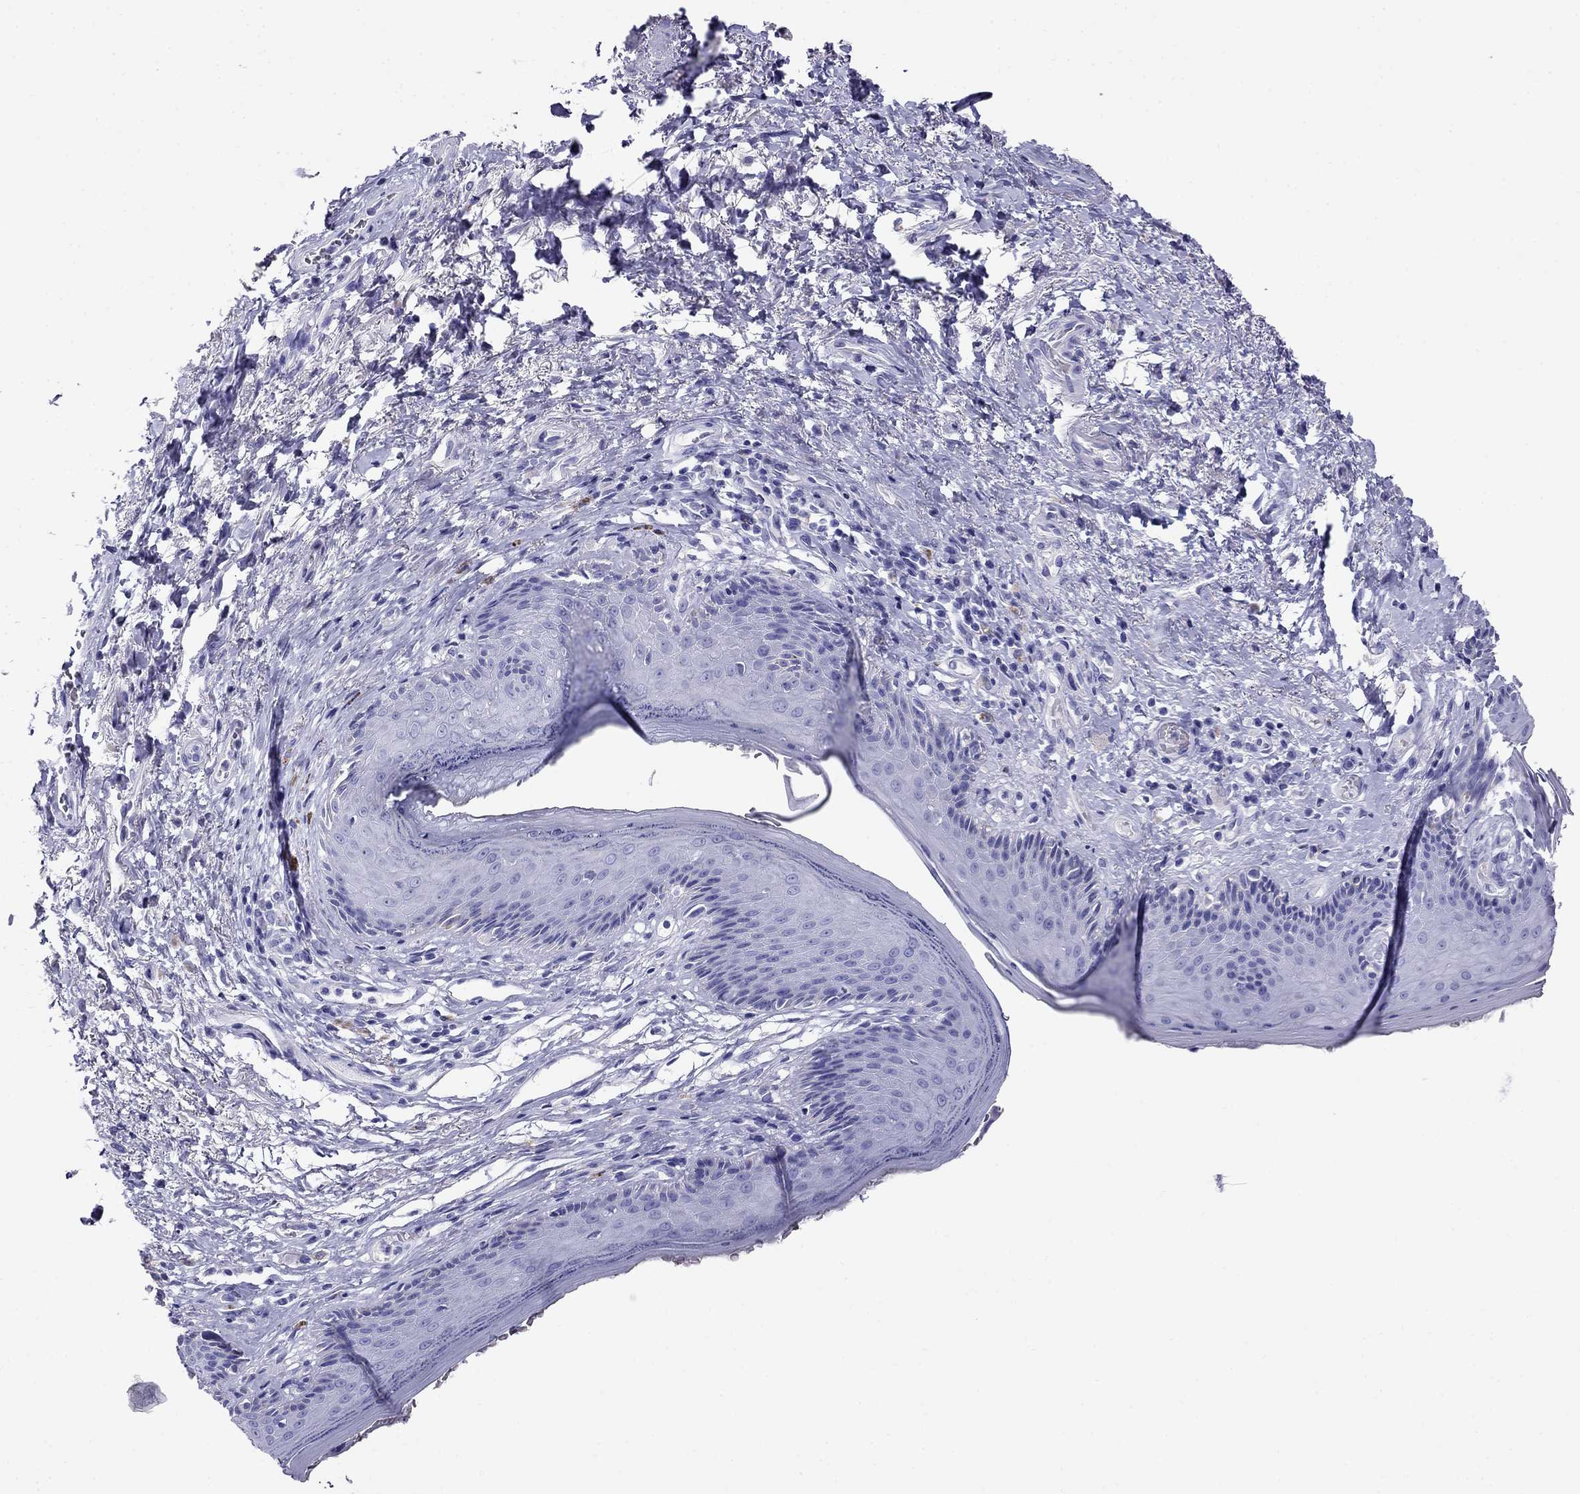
{"staining": {"intensity": "negative", "quantity": "none", "location": "none"}, "tissue": "skin", "cell_type": "Epidermal cells", "image_type": "normal", "snomed": [{"axis": "morphology", "description": "Normal tissue, NOS"}, {"axis": "morphology", "description": "Adenocarcinoma, NOS"}, {"axis": "topography", "description": "Rectum"}, {"axis": "topography", "description": "Anal"}], "caption": "This is an immunohistochemistry photomicrograph of unremarkable skin. There is no expression in epidermal cells.", "gene": "MC5R", "patient": {"sex": "female", "age": 68}}